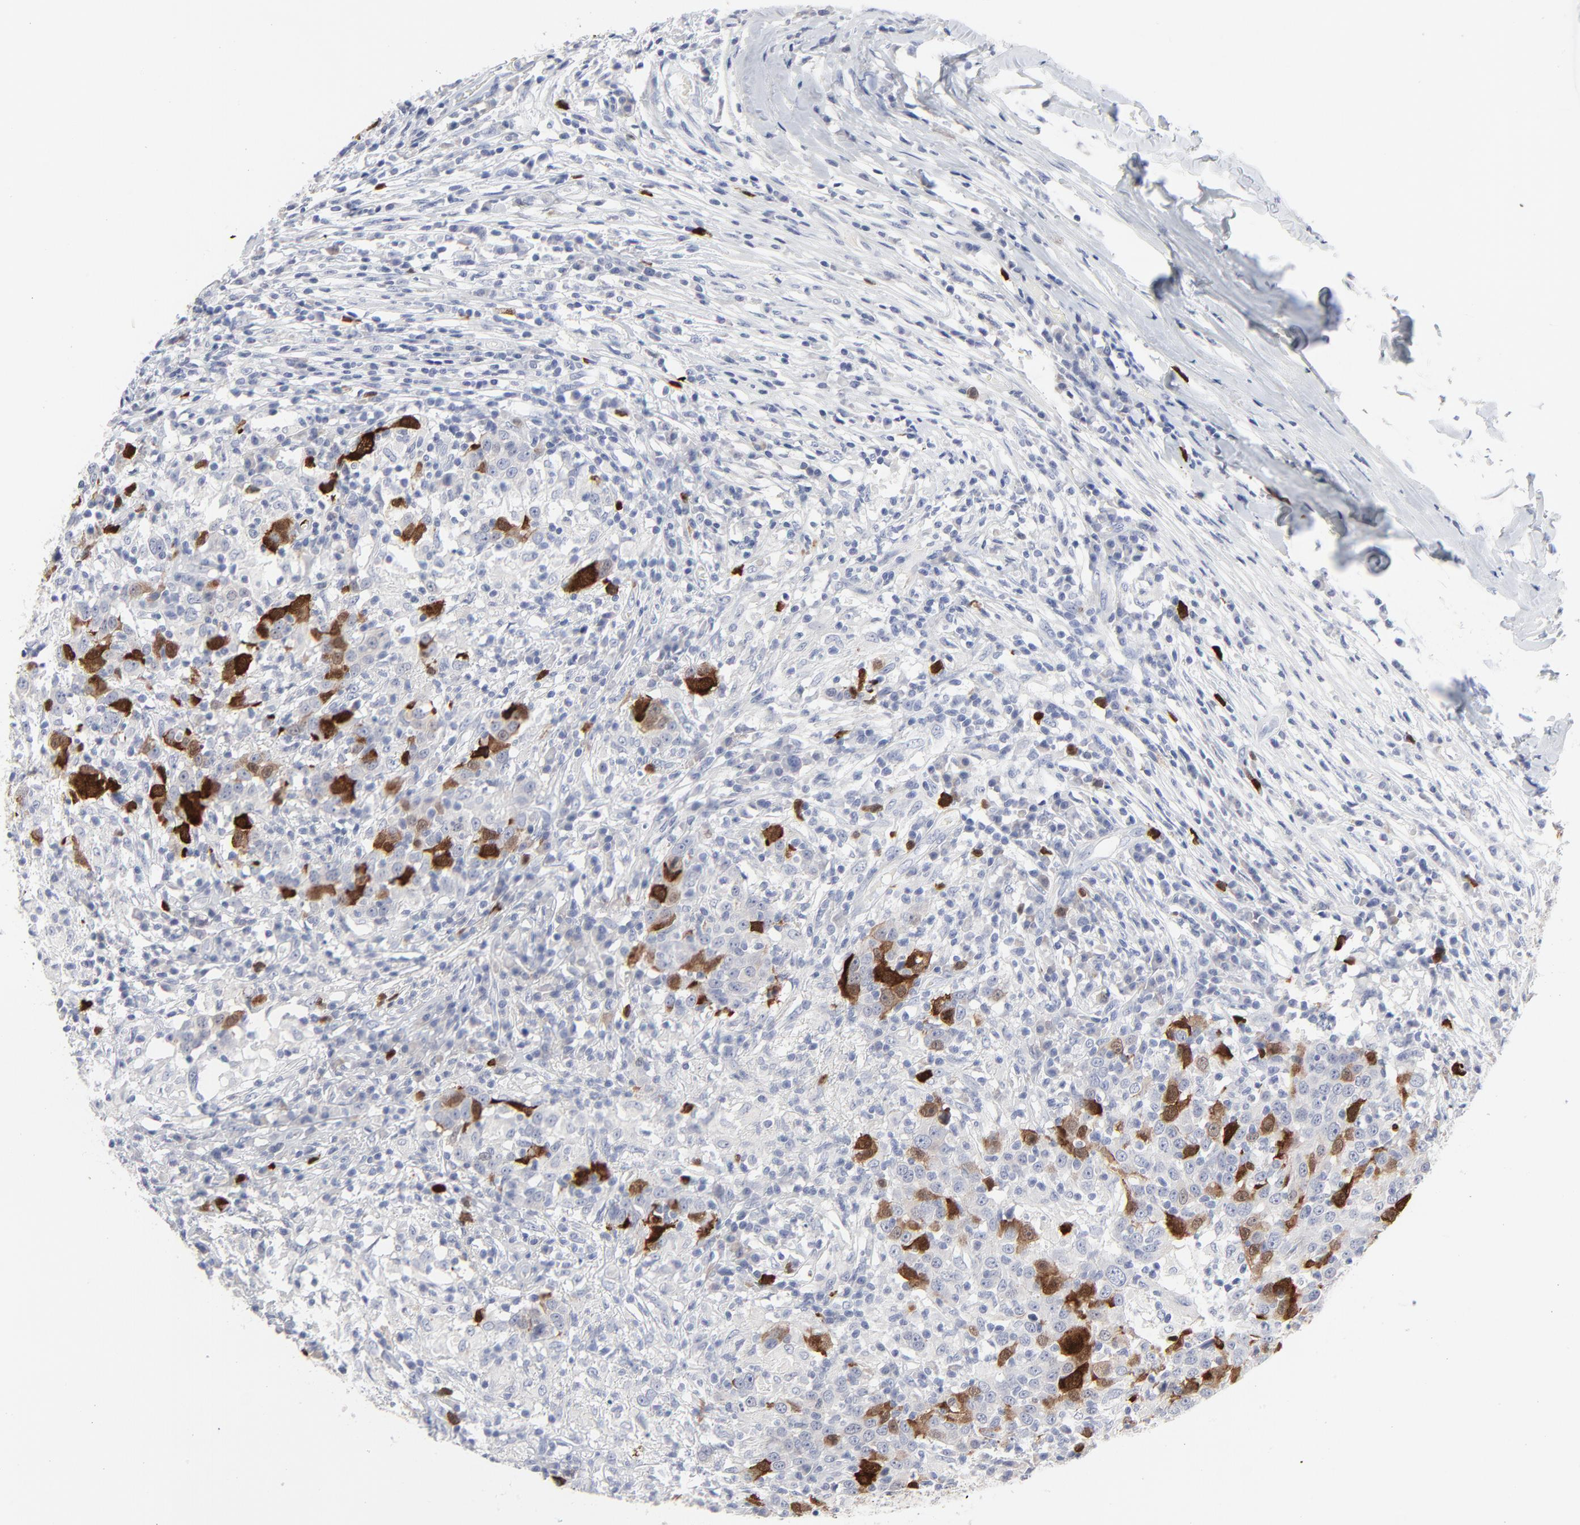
{"staining": {"intensity": "moderate", "quantity": "<25%", "location": "cytoplasmic/membranous,nuclear"}, "tissue": "head and neck cancer", "cell_type": "Tumor cells", "image_type": "cancer", "snomed": [{"axis": "morphology", "description": "Adenocarcinoma, NOS"}, {"axis": "topography", "description": "Salivary gland"}, {"axis": "topography", "description": "Head-Neck"}], "caption": "Tumor cells show low levels of moderate cytoplasmic/membranous and nuclear positivity in approximately <25% of cells in head and neck adenocarcinoma.", "gene": "CDK1", "patient": {"sex": "female", "age": 65}}